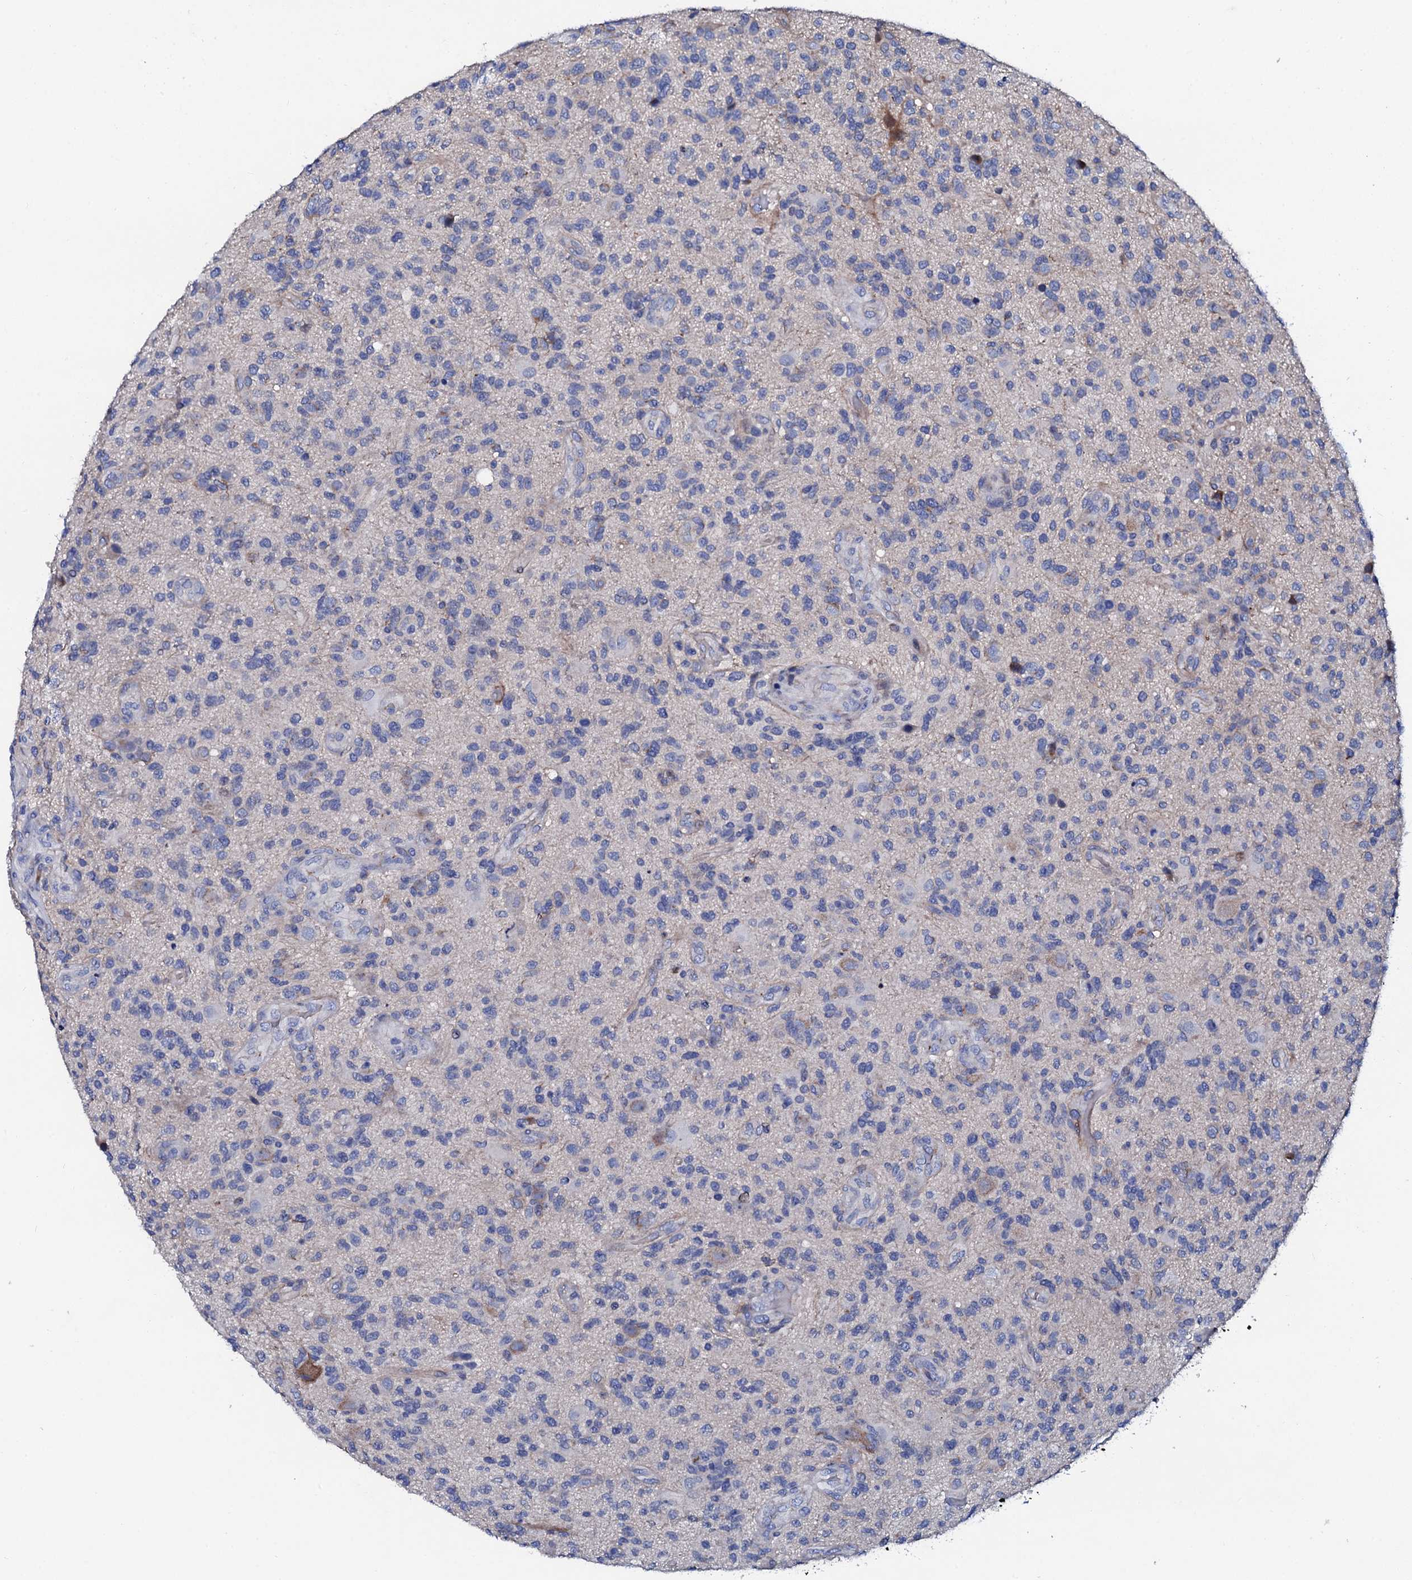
{"staining": {"intensity": "negative", "quantity": "none", "location": "none"}, "tissue": "glioma", "cell_type": "Tumor cells", "image_type": "cancer", "snomed": [{"axis": "morphology", "description": "Glioma, malignant, High grade"}, {"axis": "topography", "description": "Brain"}], "caption": "A high-resolution histopathology image shows immunohistochemistry (IHC) staining of malignant high-grade glioma, which exhibits no significant expression in tumor cells.", "gene": "TRDN", "patient": {"sex": "male", "age": 47}}